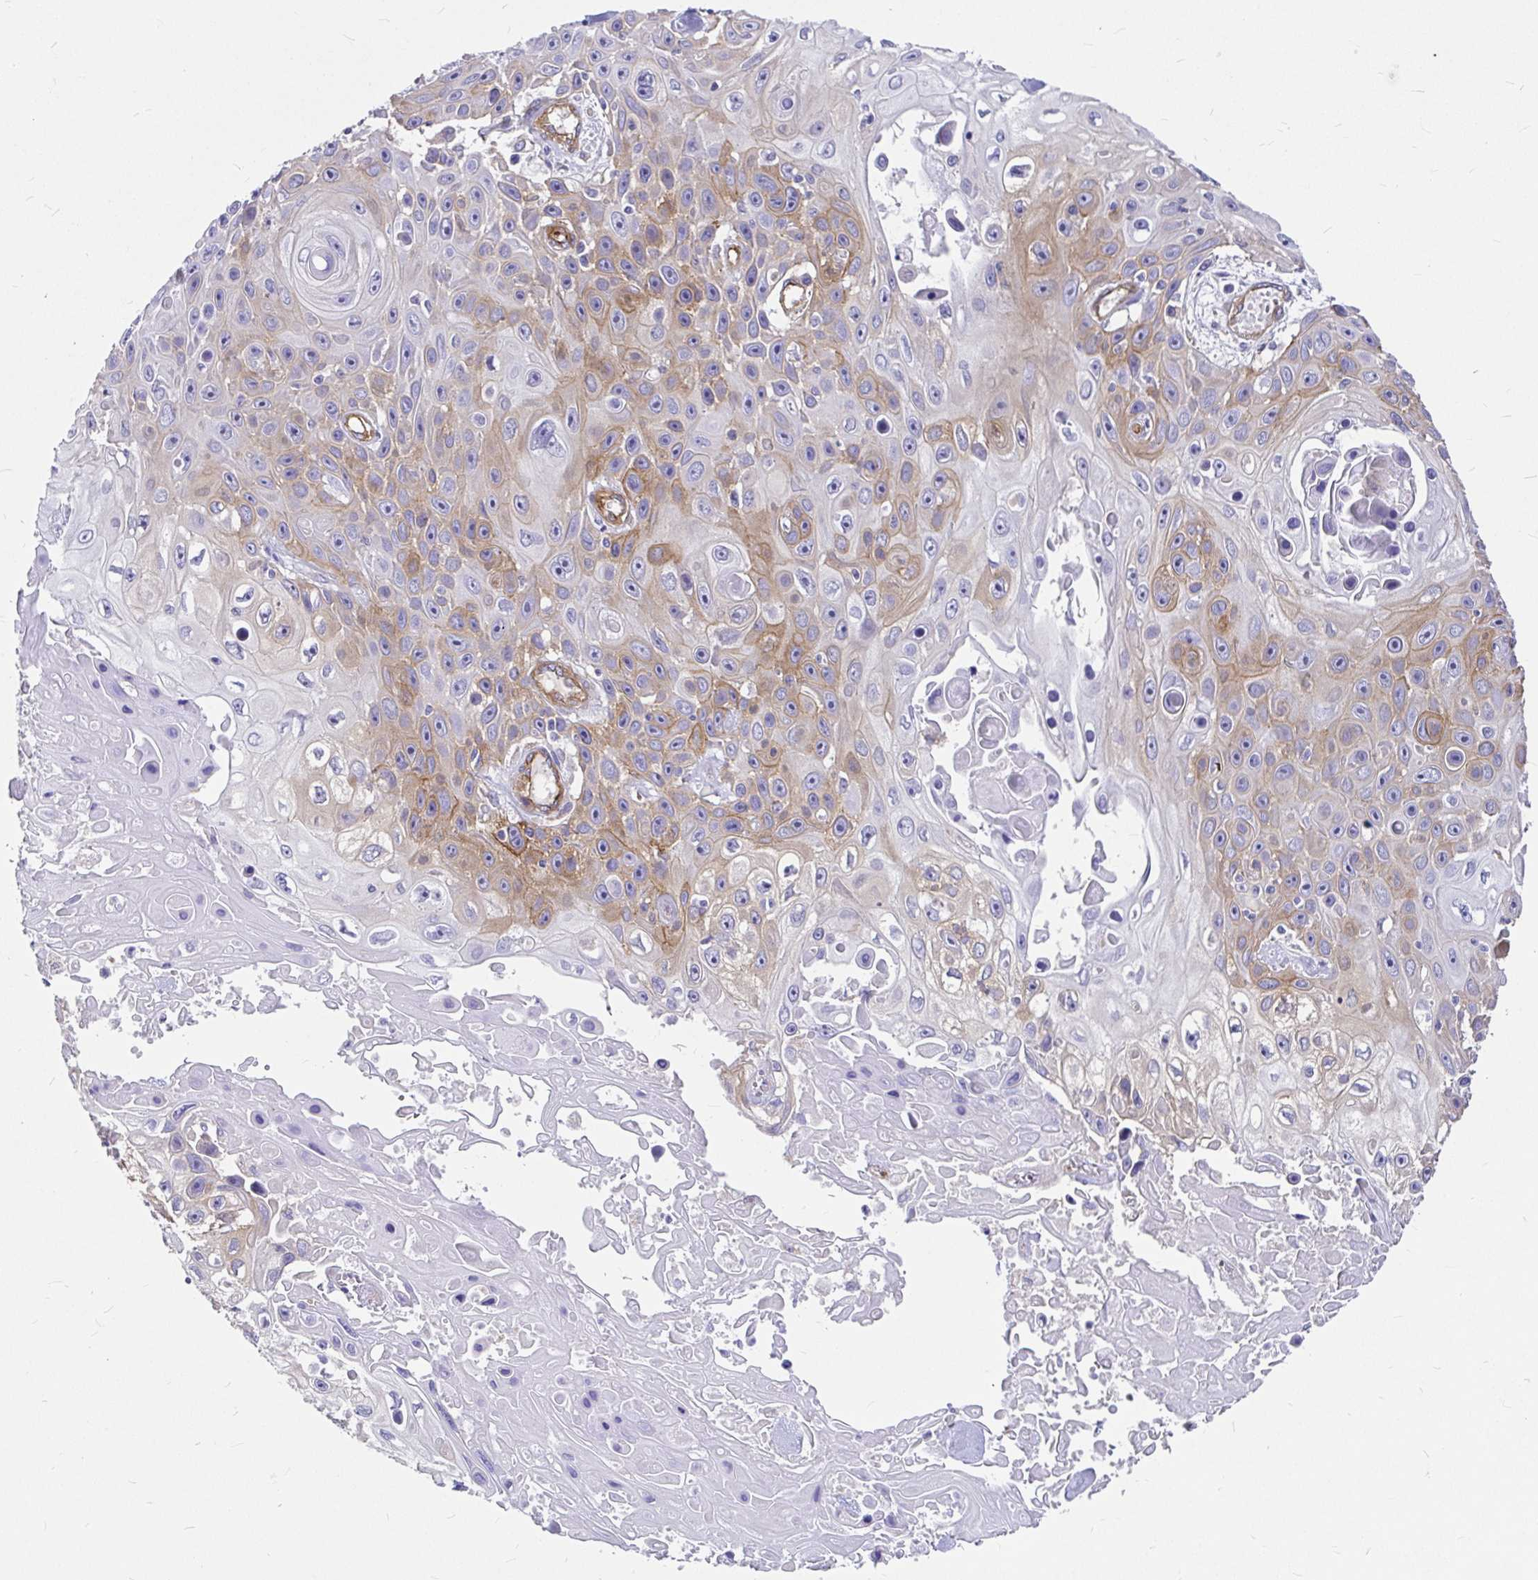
{"staining": {"intensity": "moderate", "quantity": "<25%", "location": "cytoplasmic/membranous"}, "tissue": "skin cancer", "cell_type": "Tumor cells", "image_type": "cancer", "snomed": [{"axis": "morphology", "description": "Squamous cell carcinoma, NOS"}, {"axis": "topography", "description": "Skin"}], "caption": "Protein staining by immunohistochemistry demonstrates moderate cytoplasmic/membranous positivity in approximately <25% of tumor cells in squamous cell carcinoma (skin).", "gene": "MYO1B", "patient": {"sex": "male", "age": 82}}